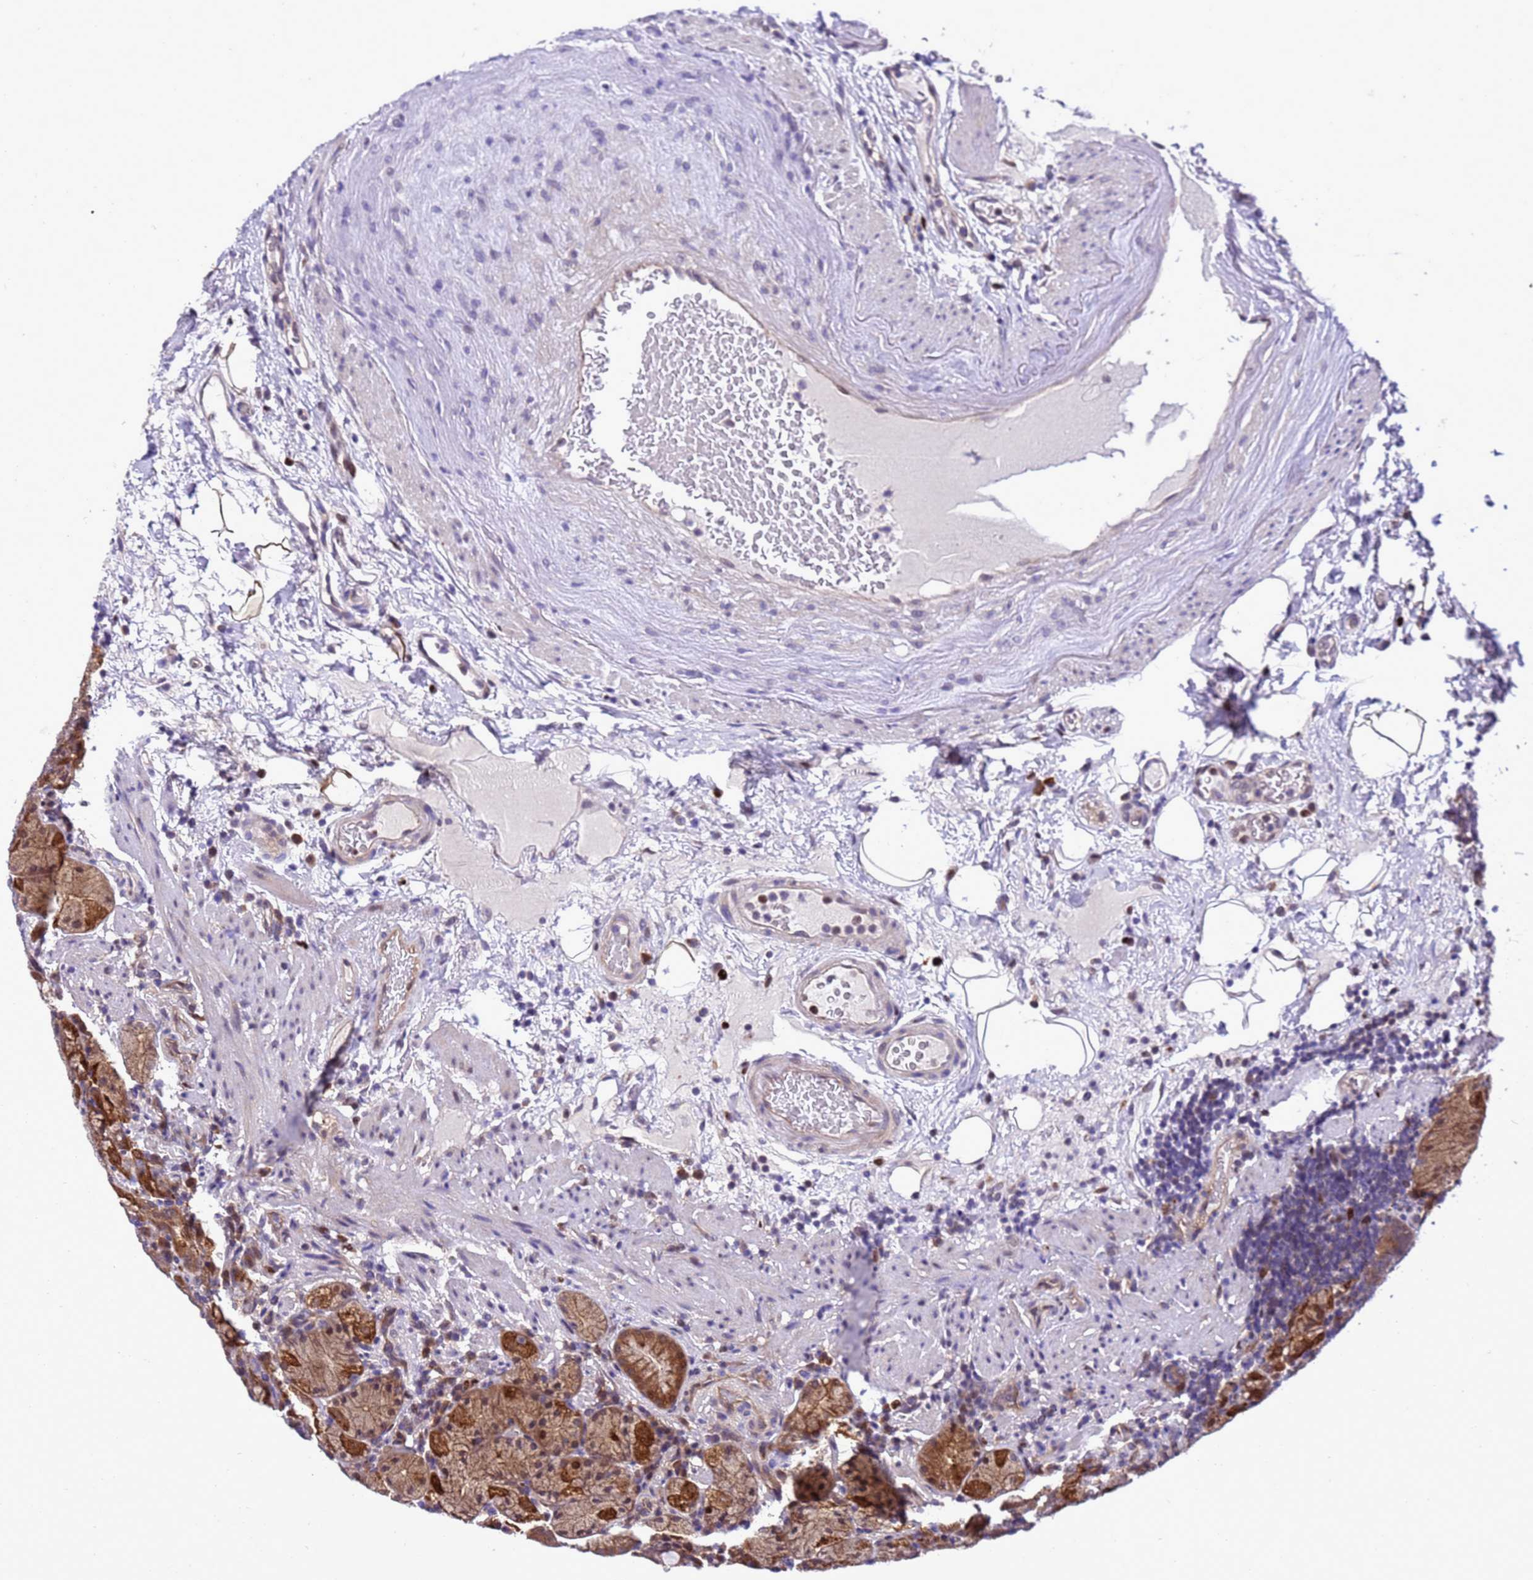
{"staining": {"intensity": "moderate", "quantity": ">75%", "location": "cytoplasmic/membranous,nuclear"}, "tissue": "stomach", "cell_type": "Glandular cells", "image_type": "normal", "snomed": [{"axis": "morphology", "description": "Normal tissue, NOS"}, {"axis": "morphology", "description": "Inflammation, NOS"}, {"axis": "topography", "description": "Stomach"}], "caption": "About >75% of glandular cells in unremarkable human stomach exhibit moderate cytoplasmic/membranous,nuclear protein expression as visualized by brown immunohistochemical staining.", "gene": "RASD1", "patient": {"sex": "male", "age": 79}}